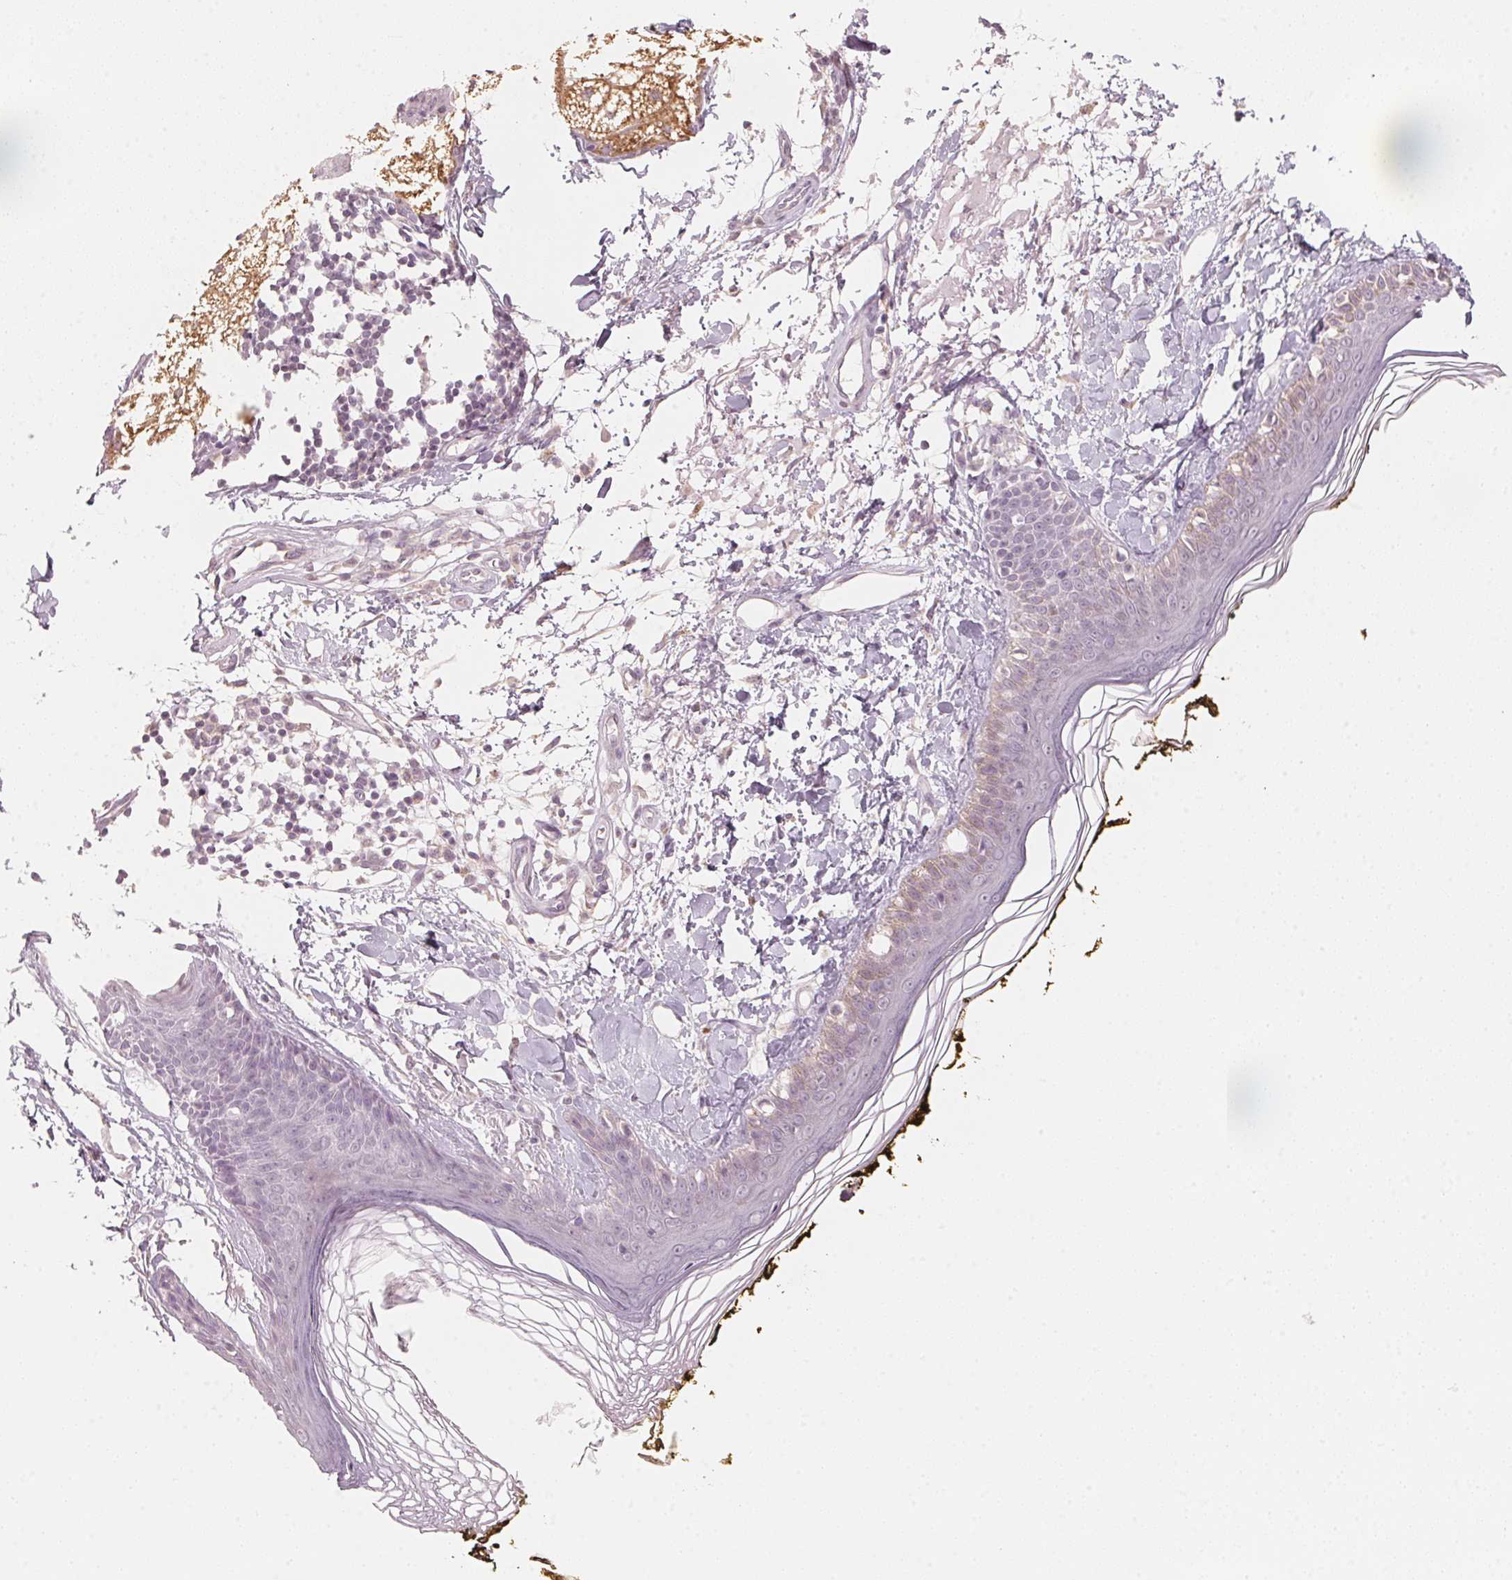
{"staining": {"intensity": "negative", "quantity": "none", "location": "none"}, "tissue": "skin", "cell_type": "Fibroblasts", "image_type": "normal", "snomed": [{"axis": "morphology", "description": "Normal tissue, NOS"}, {"axis": "topography", "description": "Skin"}], "caption": "Protein analysis of unremarkable skin exhibits no significant positivity in fibroblasts. The staining is performed using DAB brown chromogen with nuclei counter-stained in using hematoxylin.", "gene": "ANKRD31", "patient": {"sex": "male", "age": 76}}